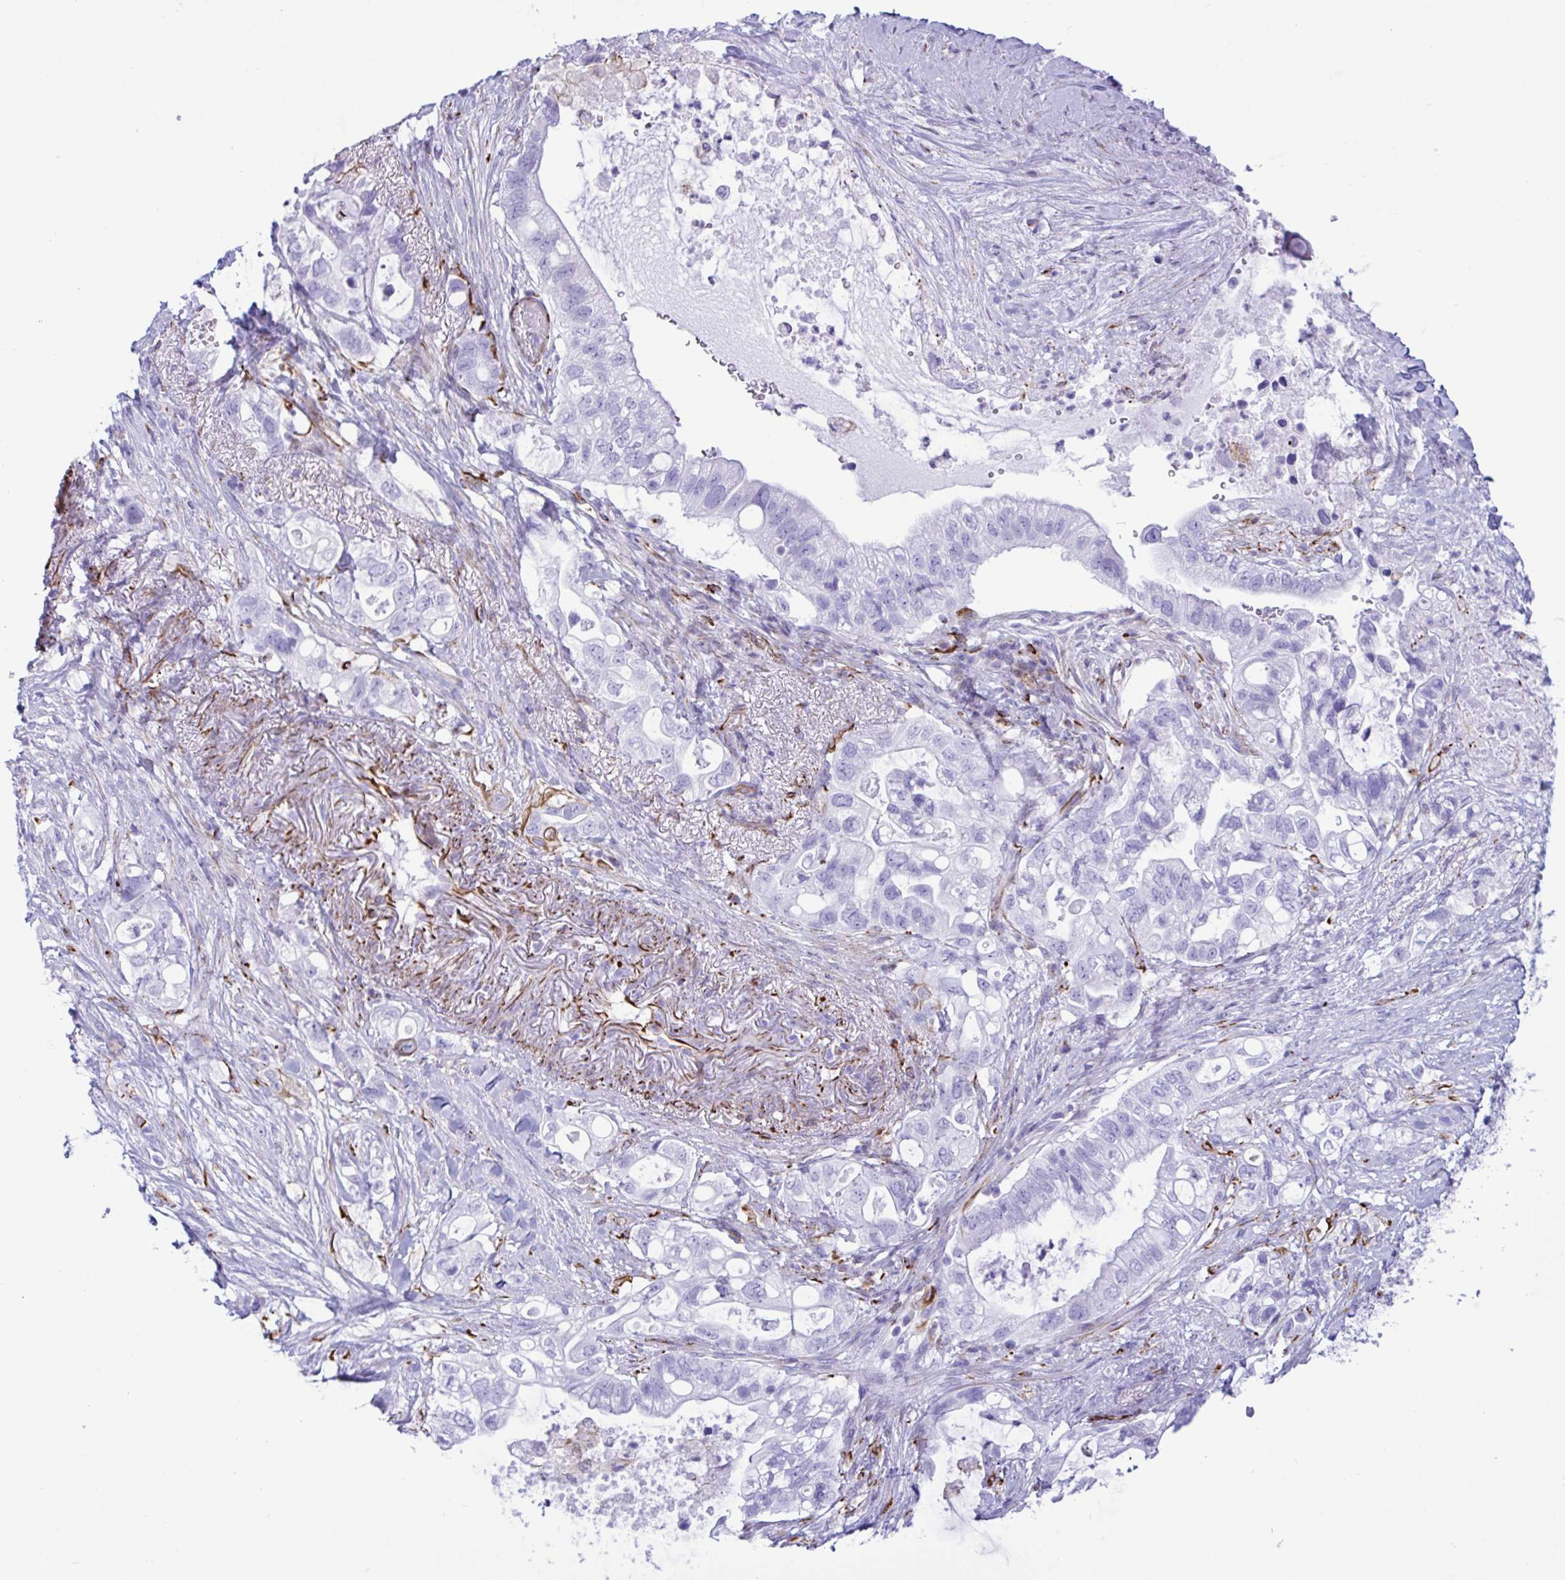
{"staining": {"intensity": "negative", "quantity": "none", "location": "none"}, "tissue": "pancreatic cancer", "cell_type": "Tumor cells", "image_type": "cancer", "snomed": [{"axis": "morphology", "description": "Adenocarcinoma, NOS"}, {"axis": "topography", "description": "Pancreas"}], "caption": "The micrograph reveals no significant positivity in tumor cells of pancreatic cancer.", "gene": "SMAD5", "patient": {"sex": "female", "age": 72}}